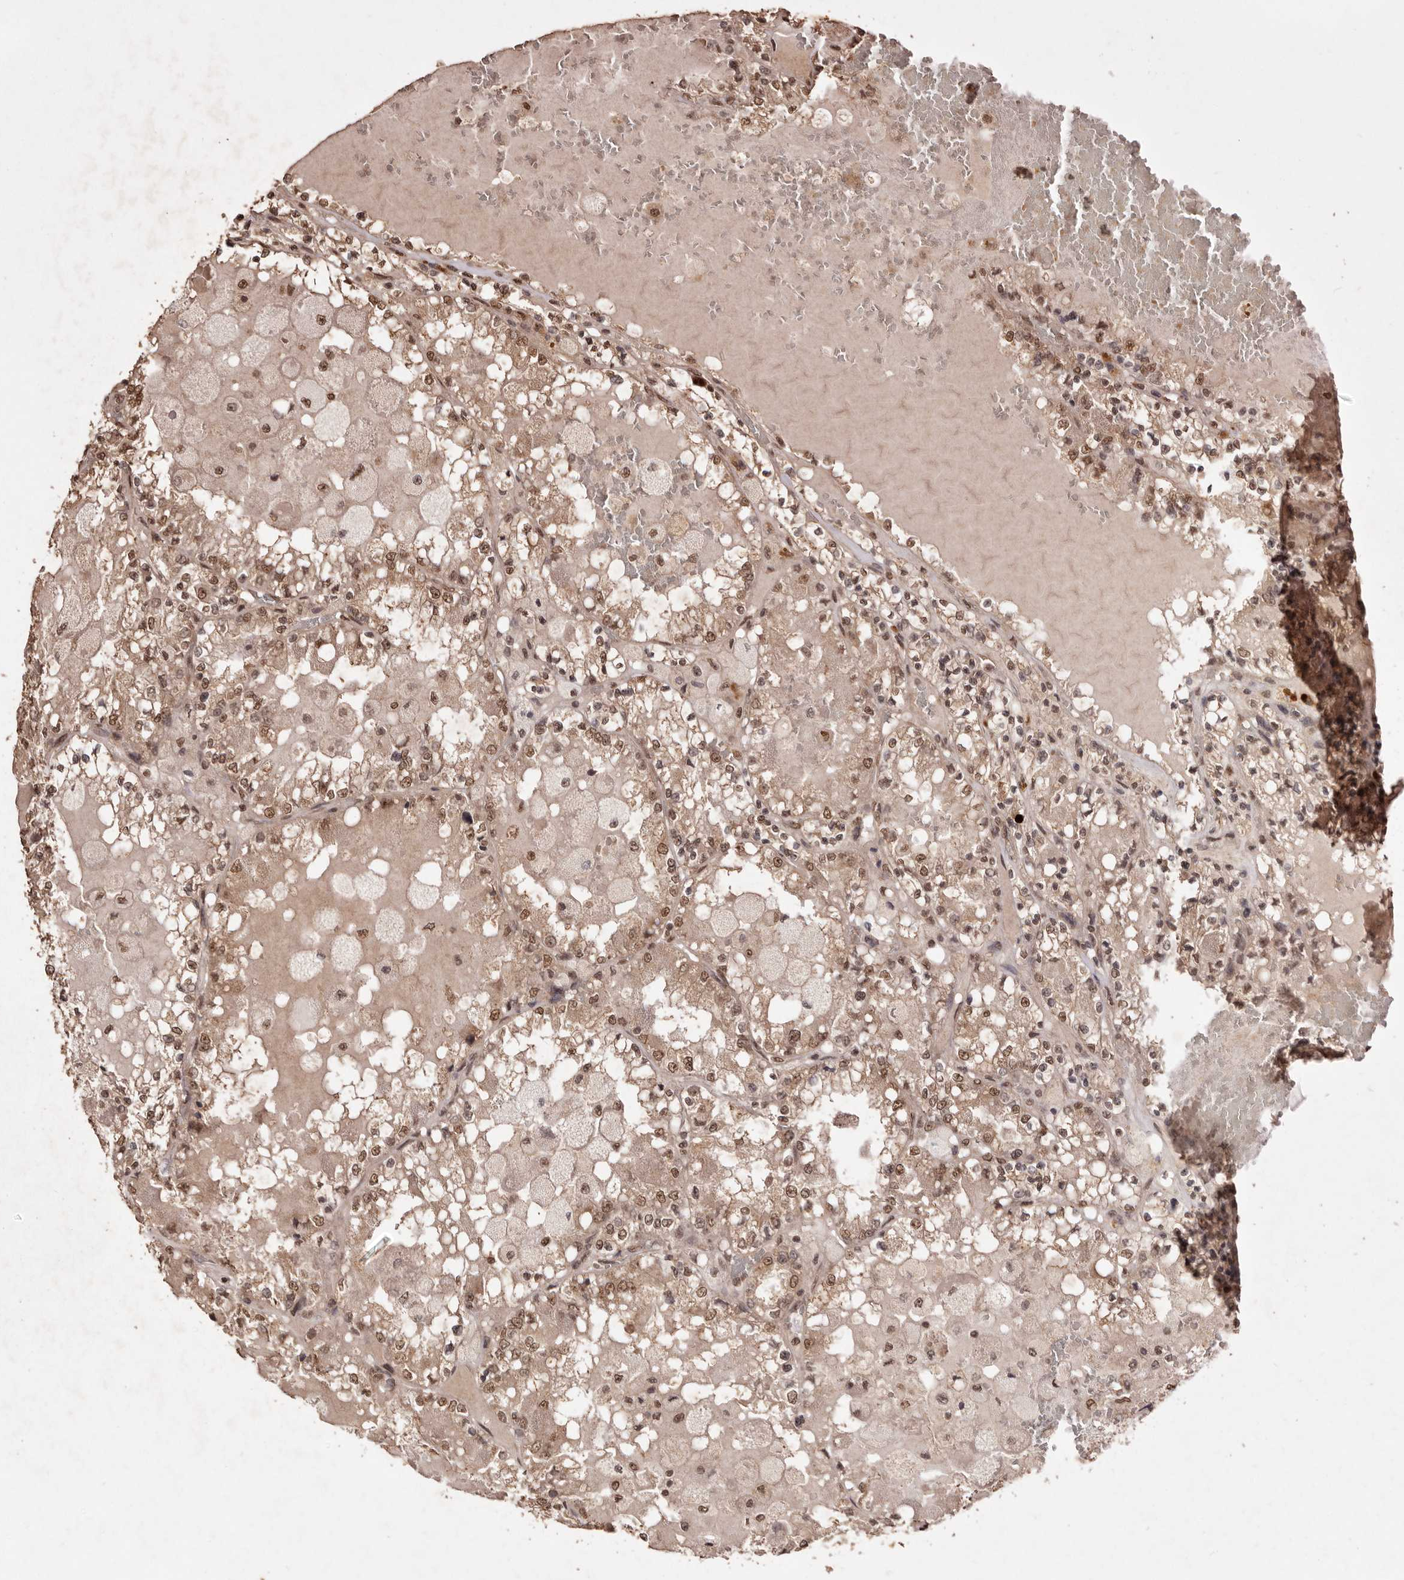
{"staining": {"intensity": "moderate", "quantity": ">75%", "location": "cytoplasmic/membranous,nuclear"}, "tissue": "renal cancer", "cell_type": "Tumor cells", "image_type": "cancer", "snomed": [{"axis": "morphology", "description": "Adenocarcinoma, NOS"}, {"axis": "topography", "description": "Kidney"}], "caption": "Immunohistochemical staining of human adenocarcinoma (renal) displays moderate cytoplasmic/membranous and nuclear protein positivity in about >75% of tumor cells.", "gene": "NOTCH1", "patient": {"sex": "female", "age": 56}}